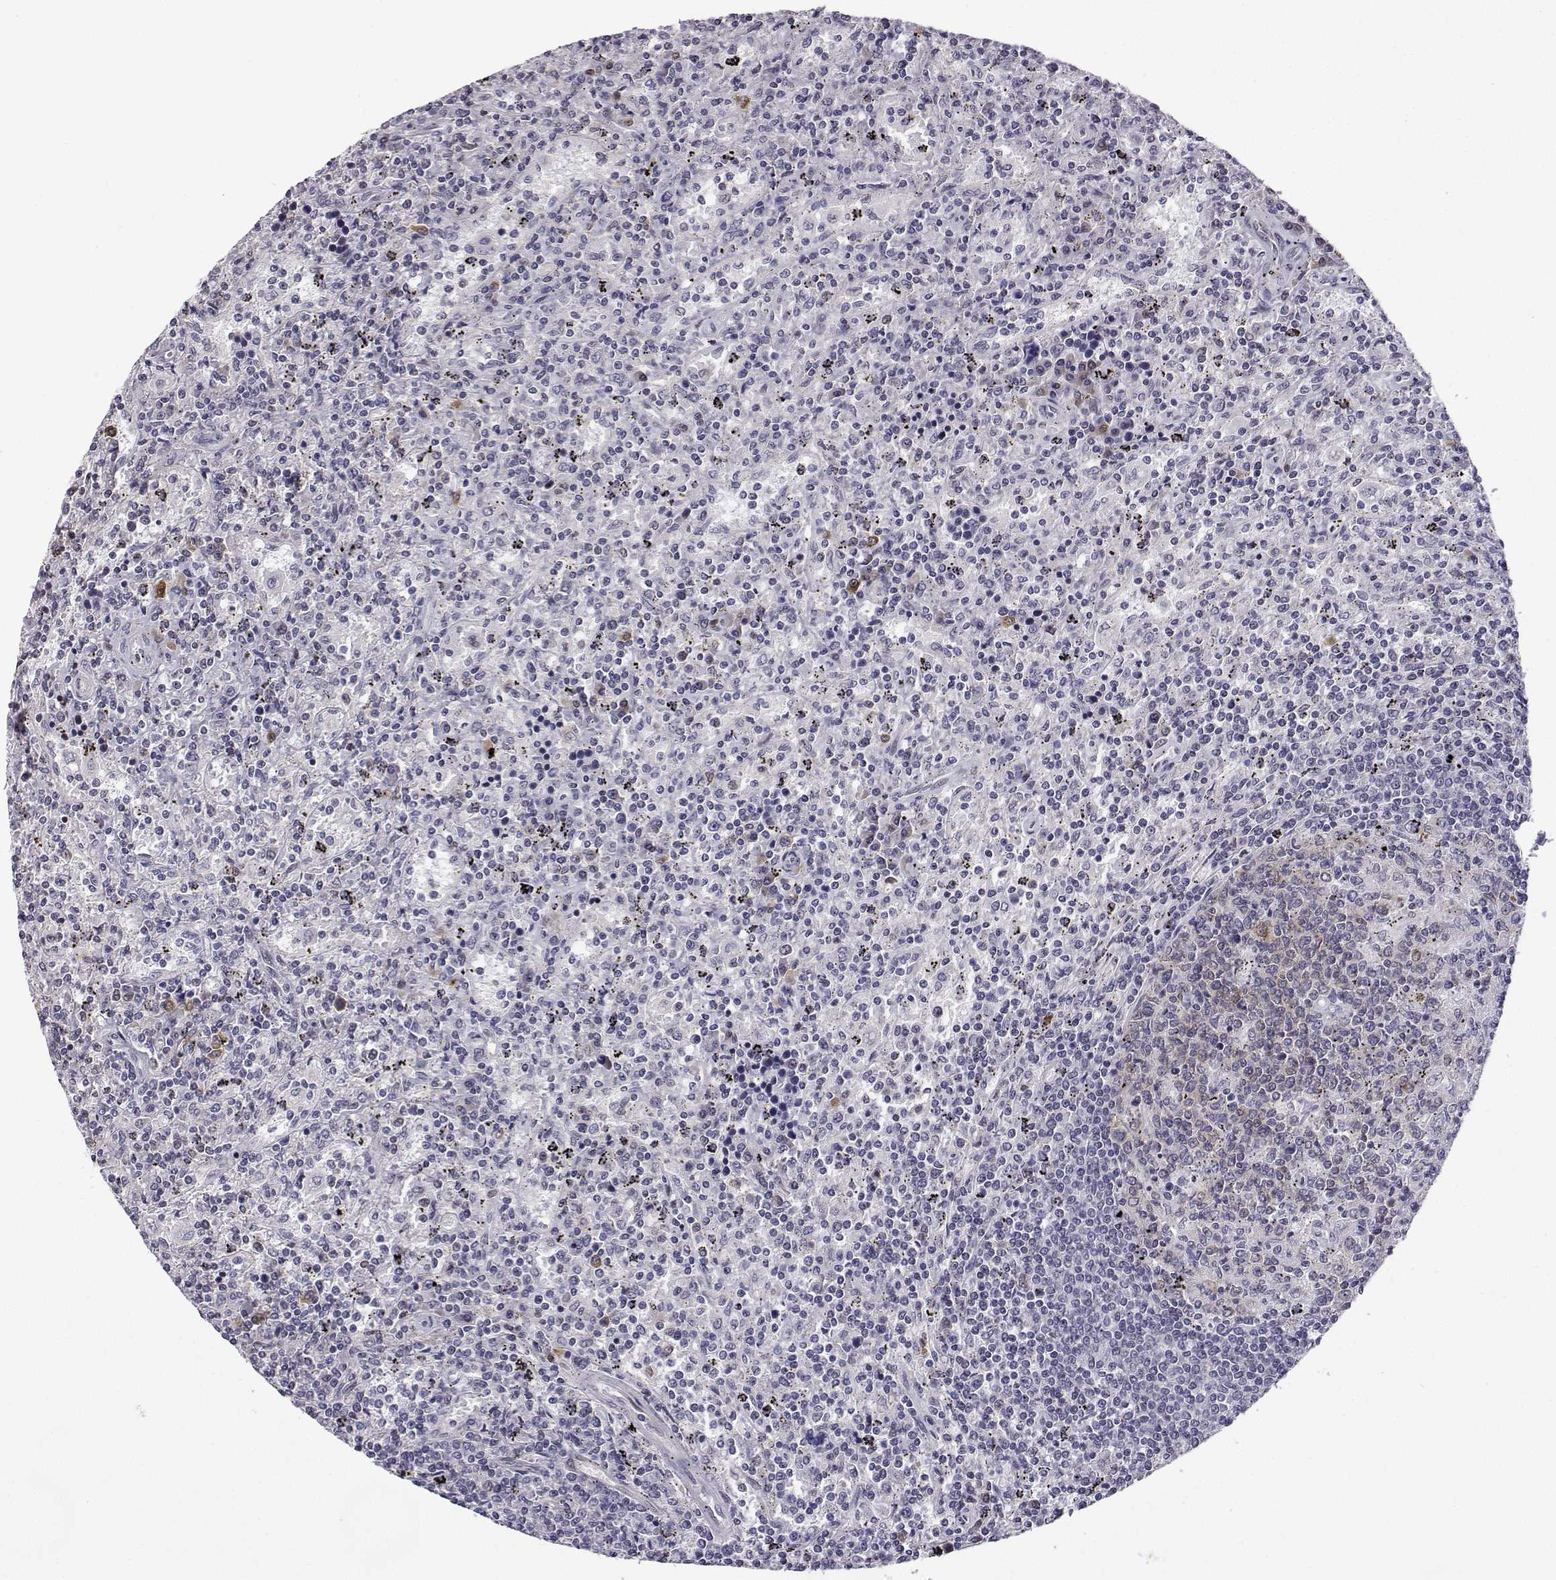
{"staining": {"intensity": "negative", "quantity": "none", "location": "none"}, "tissue": "lymphoma", "cell_type": "Tumor cells", "image_type": "cancer", "snomed": [{"axis": "morphology", "description": "Malignant lymphoma, non-Hodgkin's type, Low grade"}, {"axis": "topography", "description": "Spleen"}], "caption": "Tumor cells show no significant positivity in lymphoma.", "gene": "PHGDH", "patient": {"sex": "male", "age": 62}}